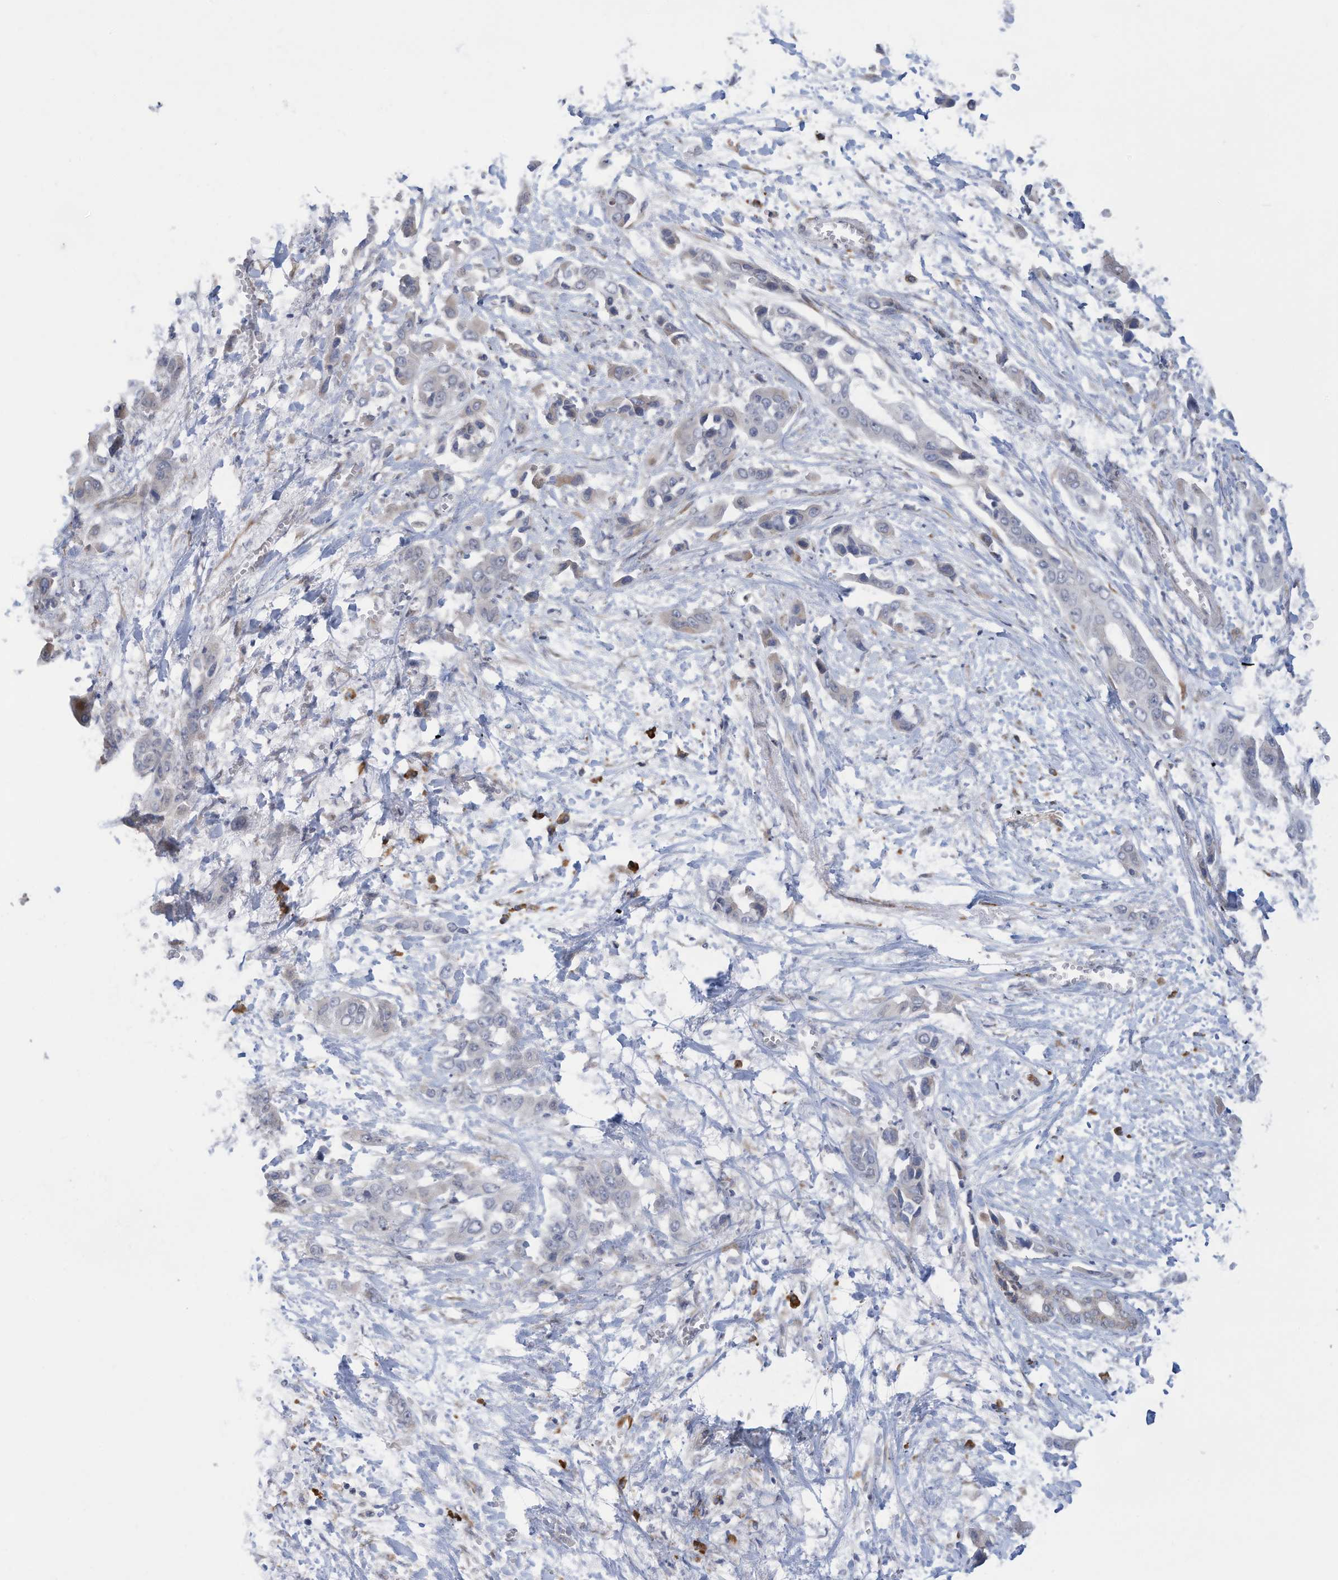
{"staining": {"intensity": "negative", "quantity": "none", "location": "none"}, "tissue": "liver cancer", "cell_type": "Tumor cells", "image_type": "cancer", "snomed": [{"axis": "morphology", "description": "Cholangiocarcinoma"}, {"axis": "topography", "description": "Liver"}], "caption": "Immunohistochemical staining of liver cancer (cholangiocarcinoma) exhibits no significant expression in tumor cells.", "gene": "ZNF292", "patient": {"sex": "female", "age": 52}}